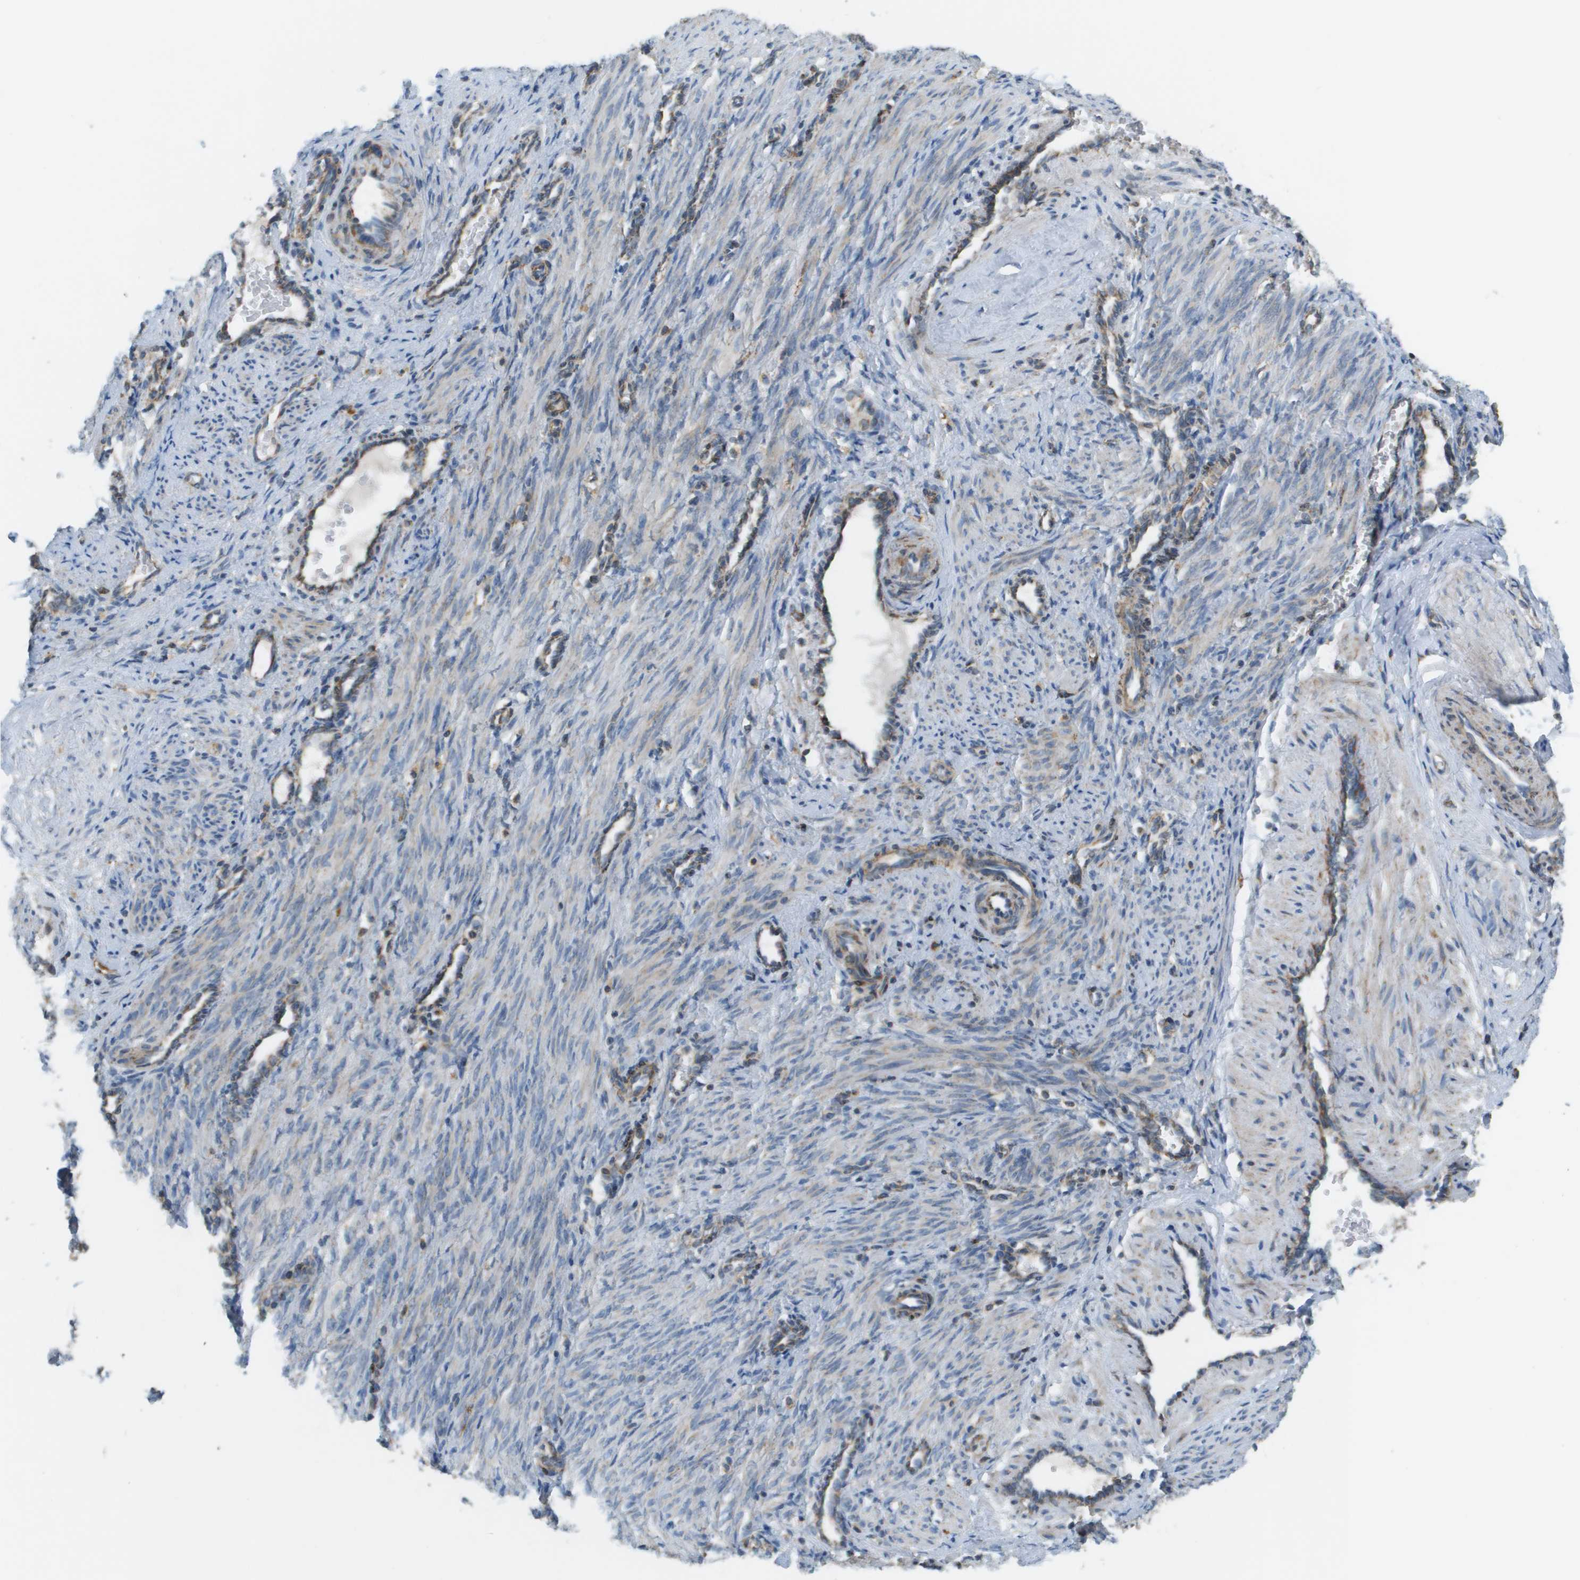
{"staining": {"intensity": "weak", "quantity": ">75%", "location": "cytoplasmic/membranous"}, "tissue": "smooth muscle", "cell_type": "Smooth muscle cells", "image_type": "normal", "snomed": [{"axis": "morphology", "description": "Normal tissue, NOS"}, {"axis": "topography", "description": "Endometrium"}], "caption": "A brown stain highlights weak cytoplasmic/membranous positivity of a protein in smooth muscle cells of unremarkable smooth muscle.", "gene": "TAOK3", "patient": {"sex": "female", "age": 33}}